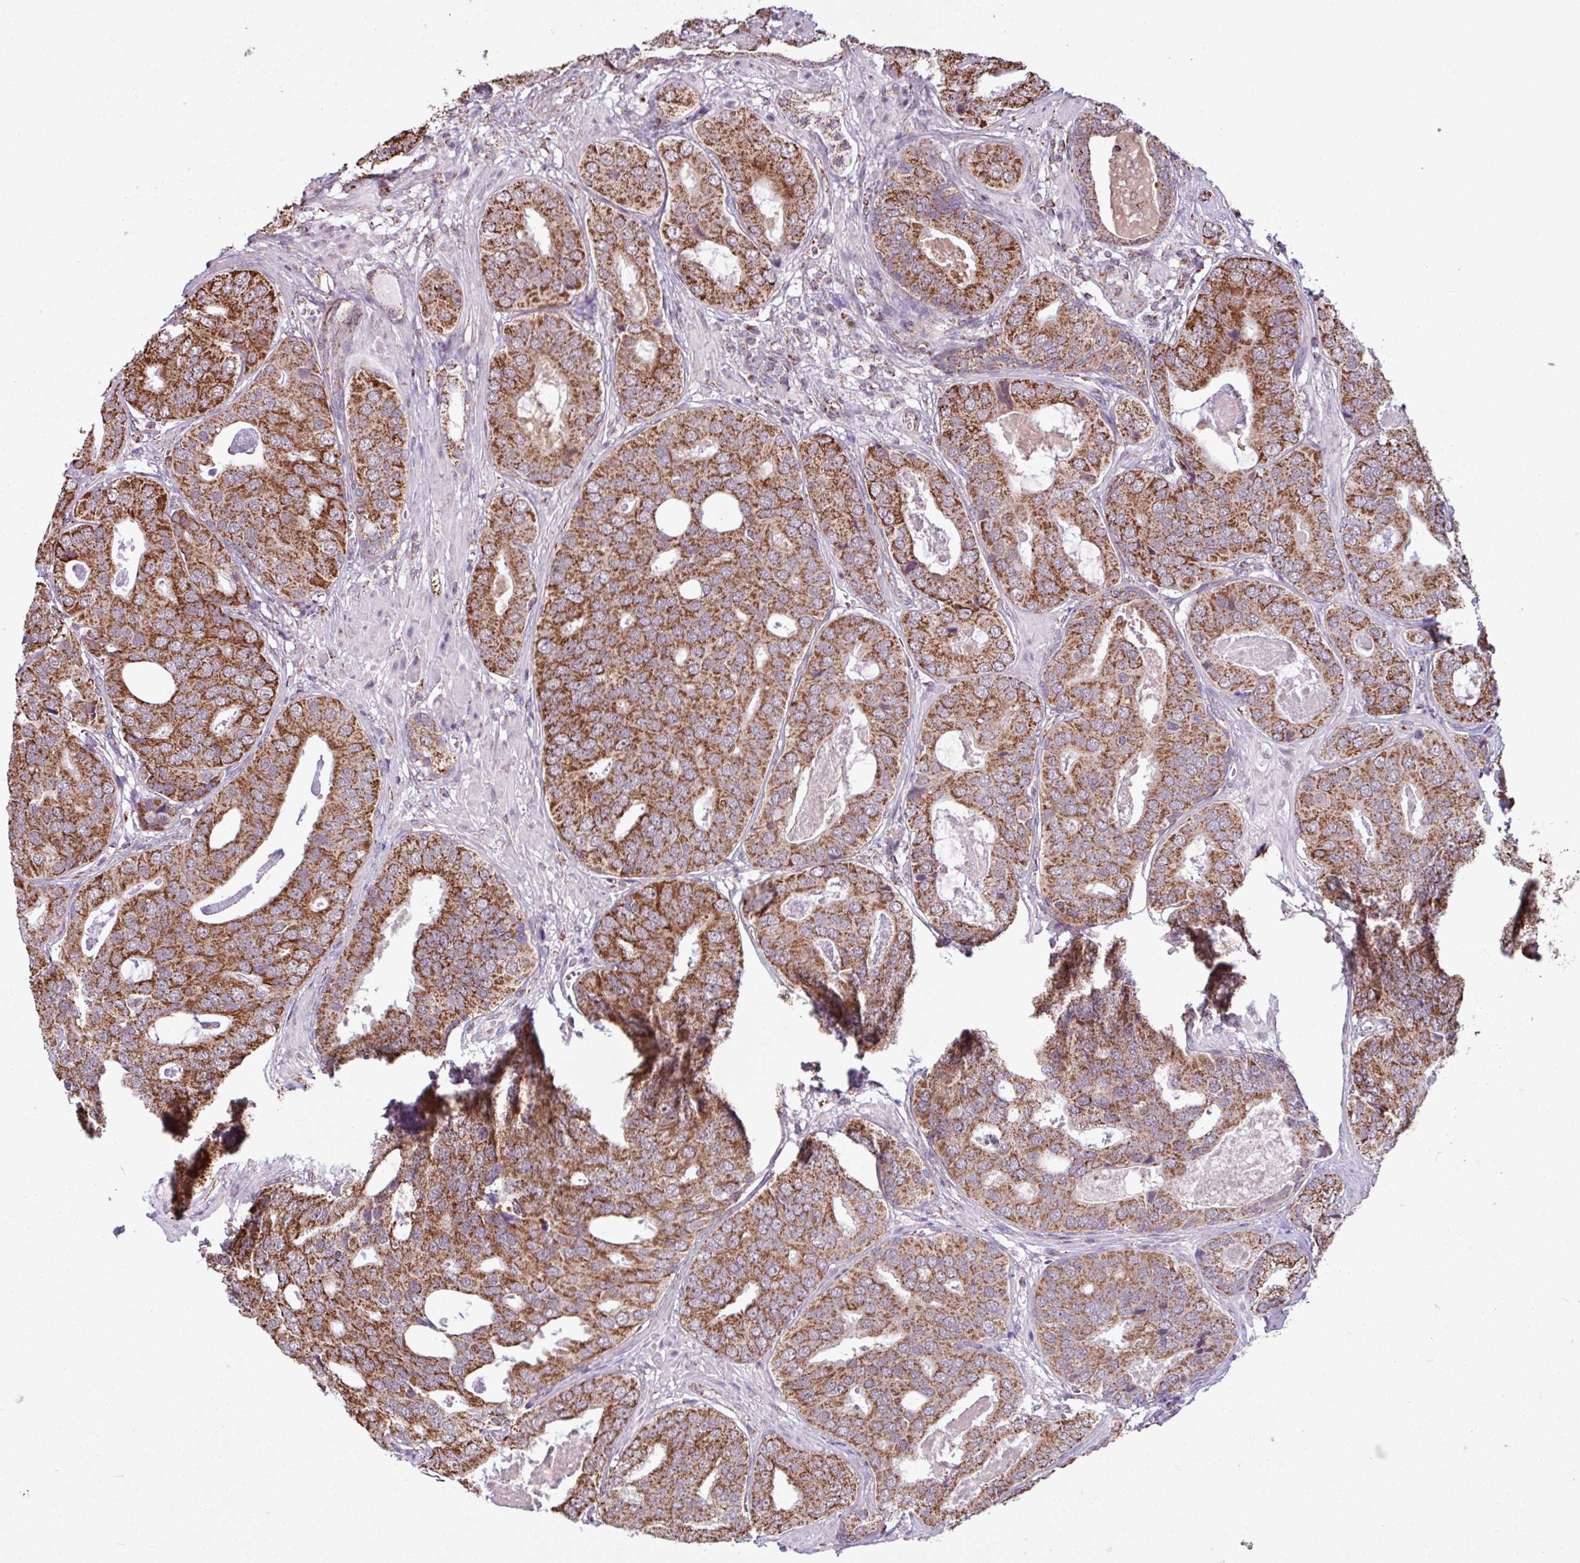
{"staining": {"intensity": "strong", "quantity": ">75%", "location": "cytoplasmic/membranous"}, "tissue": "prostate cancer", "cell_type": "Tumor cells", "image_type": "cancer", "snomed": [{"axis": "morphology", "description": "Adenocarcinoma, High grade"}, {"axis": "topography", "description": "Prostate"}], "caption": "Immunohistochemical staining of prostate cancer demonstrates high levels of strong cytoplasmic/membranous protein staining in about >75% of tumor cells.", "gene": "ALG8", "patient": {"sex": "male", "age": 71}}